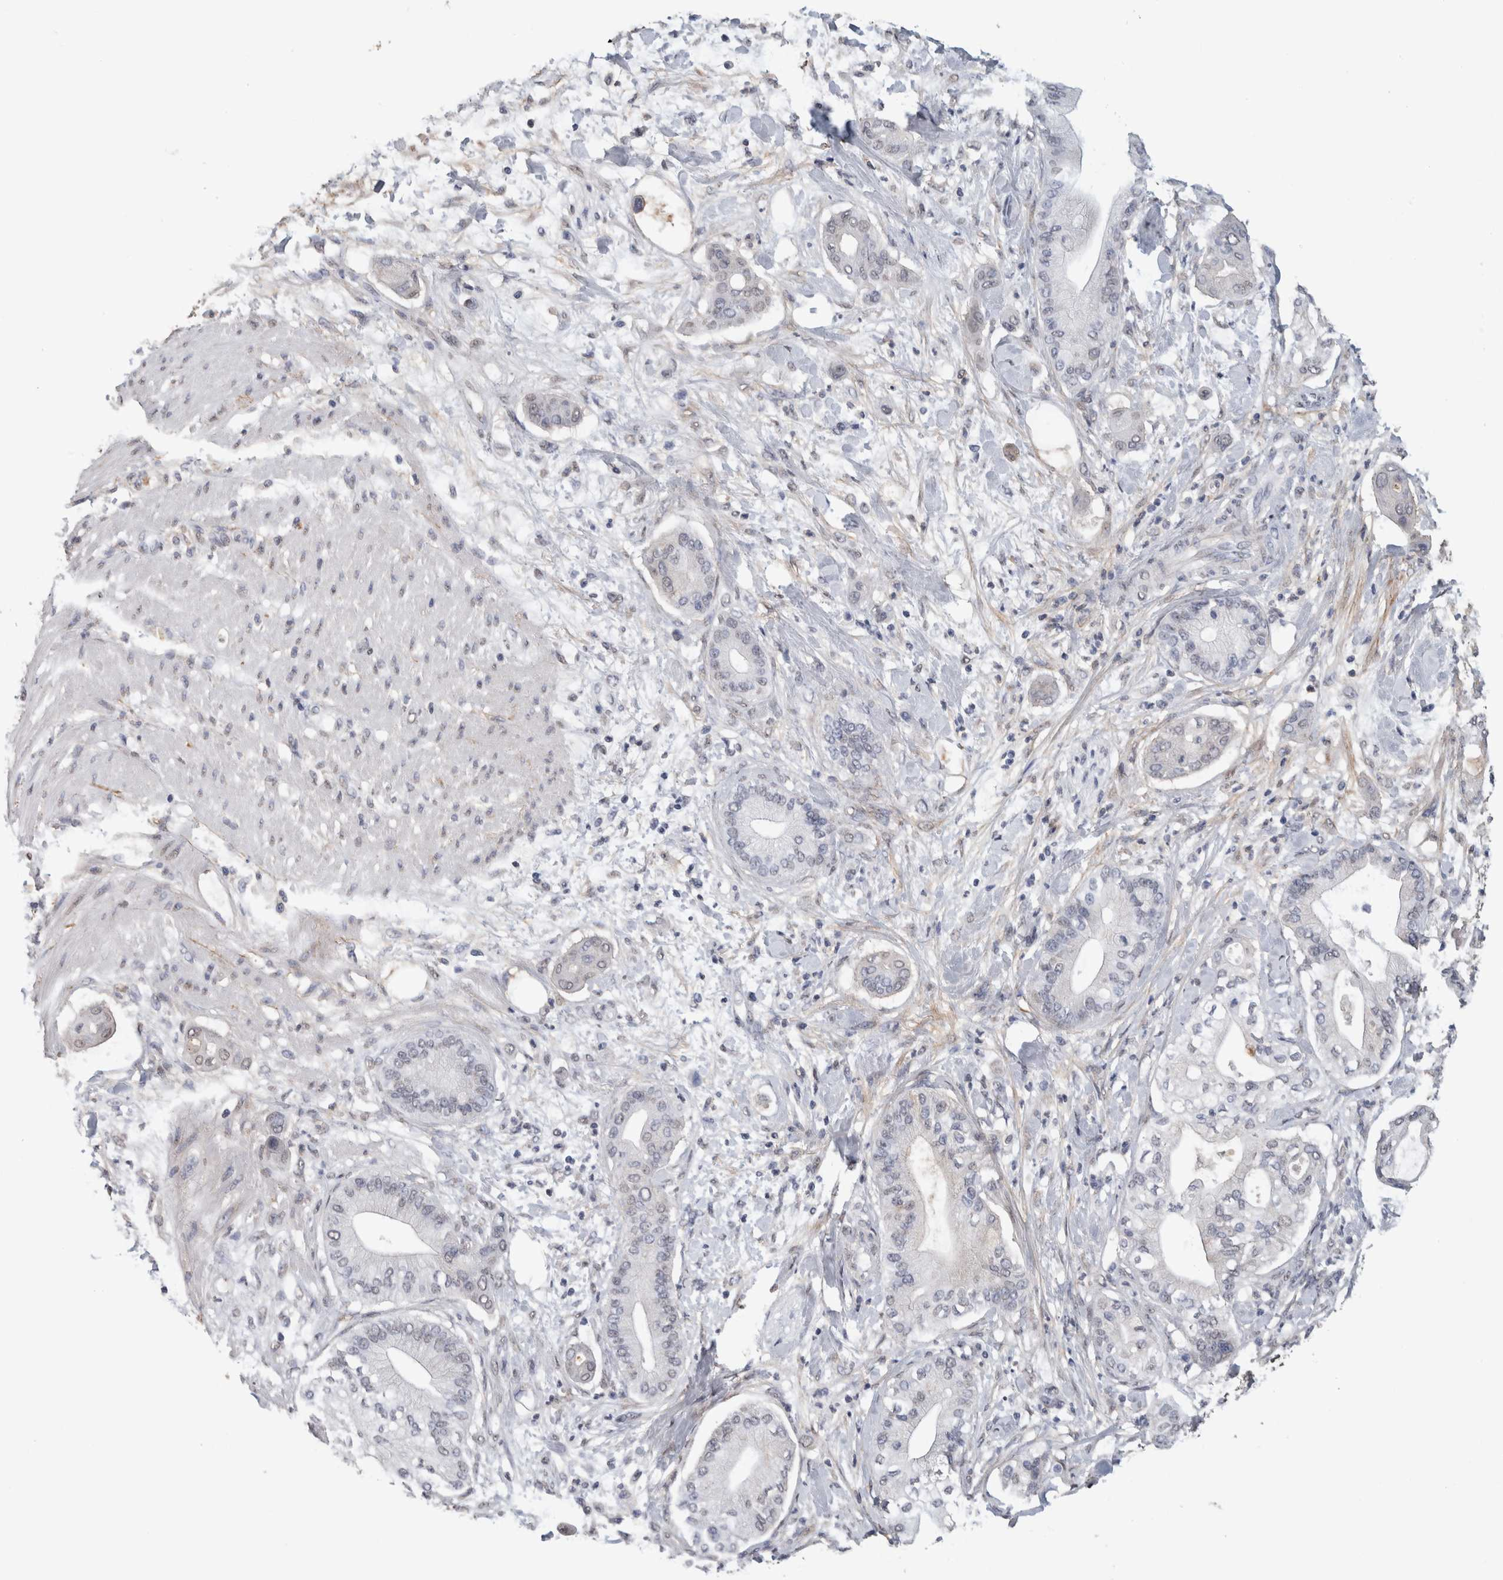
{"staining": {"intensity": "negative", "quantity": "none", "location": "none"}, "tissue": "pancreatic cancer", "cell_type": "Tumor cells", "image_type": "cancer", "snomed": [{"axis": "morphology", "description": "Adenocarcinoma, NOS"}, {"axis": "morphology", "description": "Adenocarcinoma, metastatic, NOS"}, {"axis": "topography", "description": "Lymph node"}, {"axis": "topography", "description": "Pancreas"}, {"axis": "topography", "description": "Duodenum"}], "caption": "Immunohistochemical staining of pancreatic cancer reveals no significant positivity in tumor cells.", "gene": "LTBP1", "patient": {"sex": "female", "age": 64}}